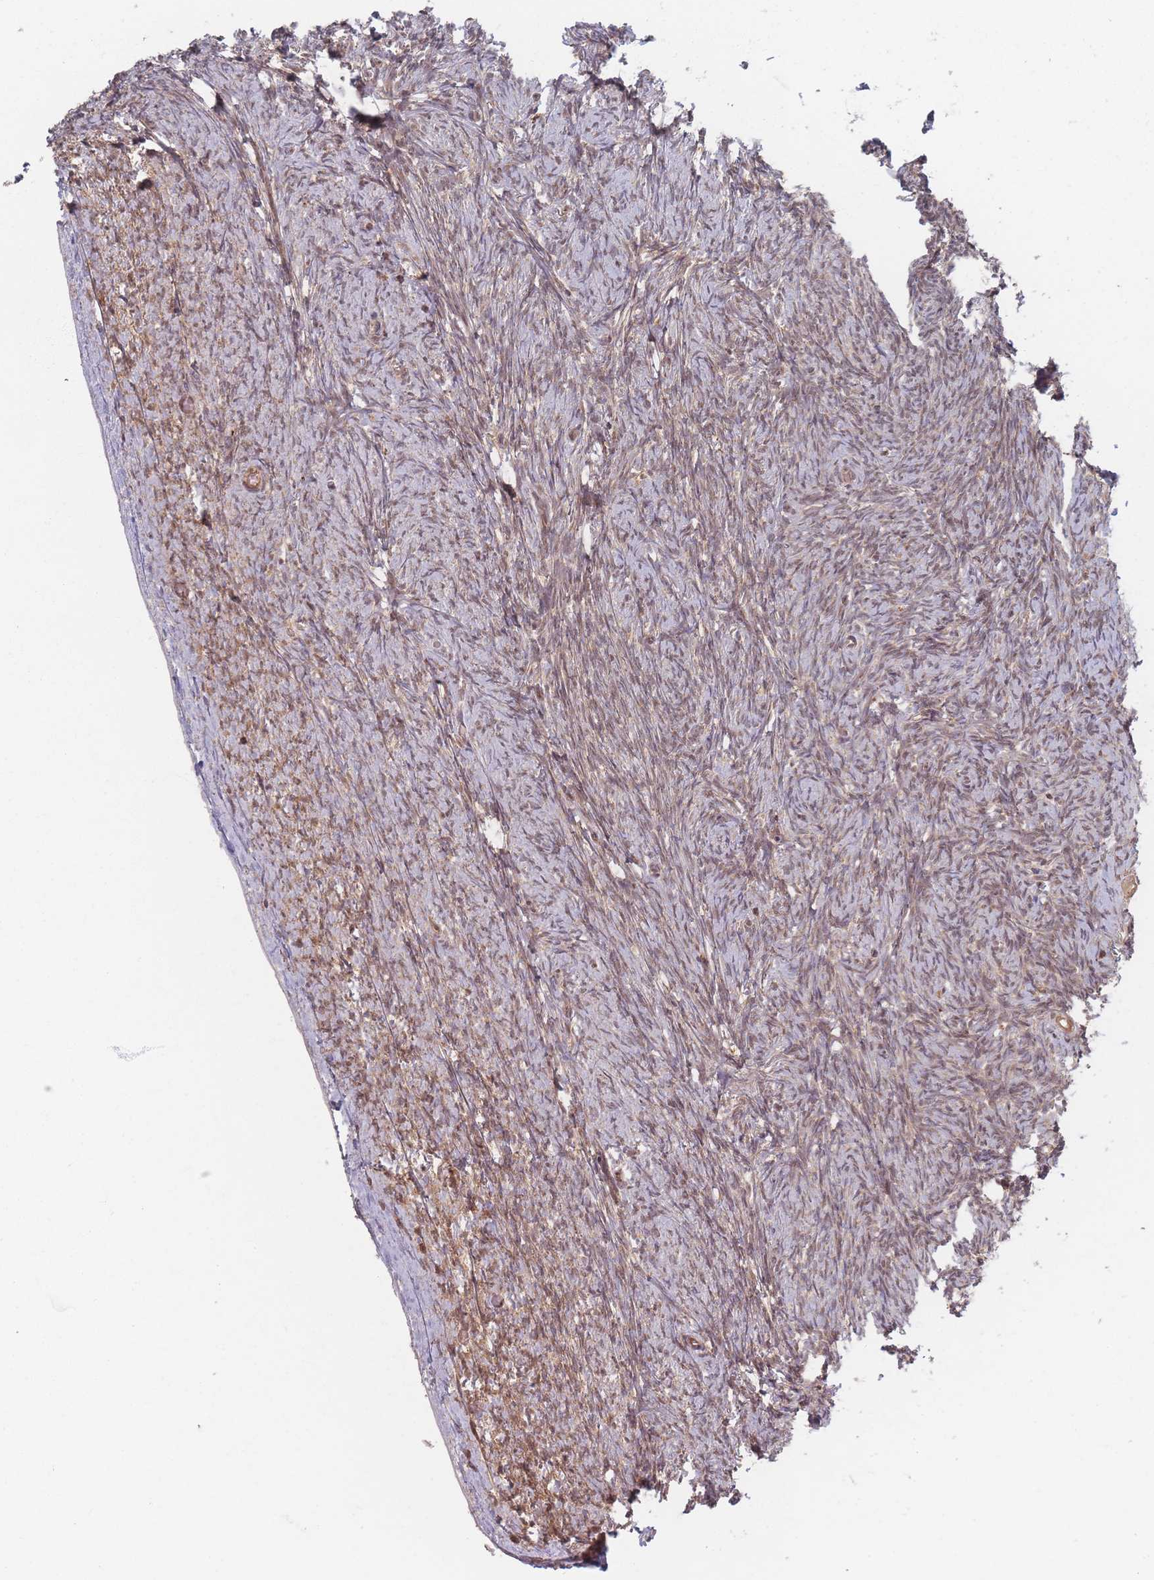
{"staining": {"intensity": "moderate", "quantity": "25%-75%", "location": "cytoplasmic/membranous,nuclear"}, "tissue": "ovary", "cell_type": "Ovarian stroma cells", "image_type": "normal", "snomed": [{"axis": "morphology", "description": "Normal tissue, NOS"}, {"axis": "topography", "description": "Ovary"}], "caption": "Protein staining displays moderate cytoplasmic/membranous,nuclear positivity in about 25%-75% of ovarian stroma cells in normal ovary.", "gene": "RADX", "patient": {"sex": "female", "age": 44}}